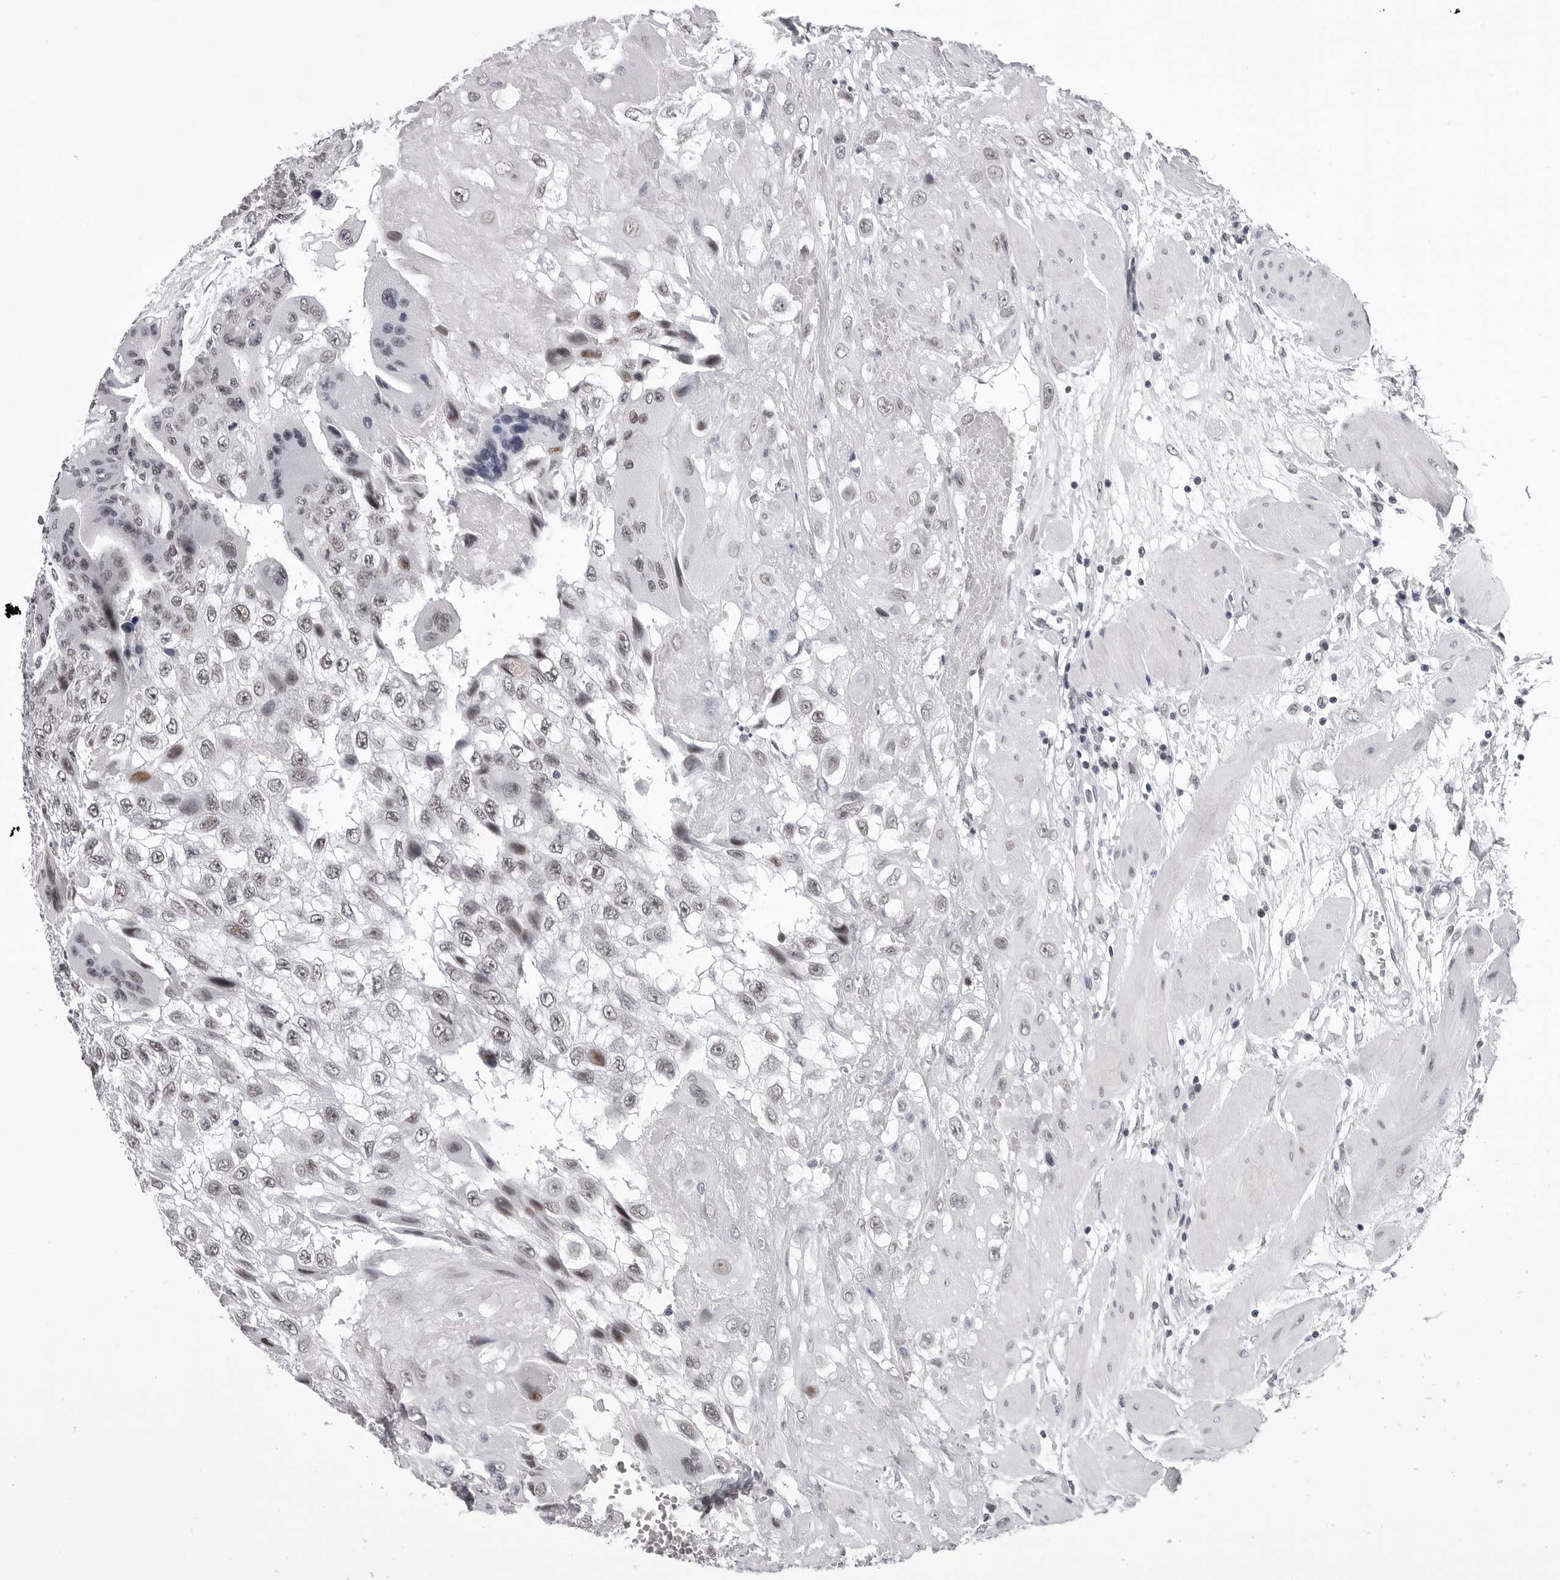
{"staining": {"intensity": "weak", "quantity": "25%-75%", "location": "nuclear"}, "tissue": "fallopian tube", "cell_type": "Glandular cells", "image_type": "normal", "snomed": [{"axis": "morphology", "description": "Normal tissue, NOS"}, {"axis": "topography", "description": "Fallopian tube"}, {"axis": "topography", "description": "Placenta"}], "caption": "Fallopian tube stained with a brown dye displays weak nuclear positive expression in about 25%-75% of glandular cells.", "gene": "SF3B4", "patient": {"sex": "female", "age": 32}}